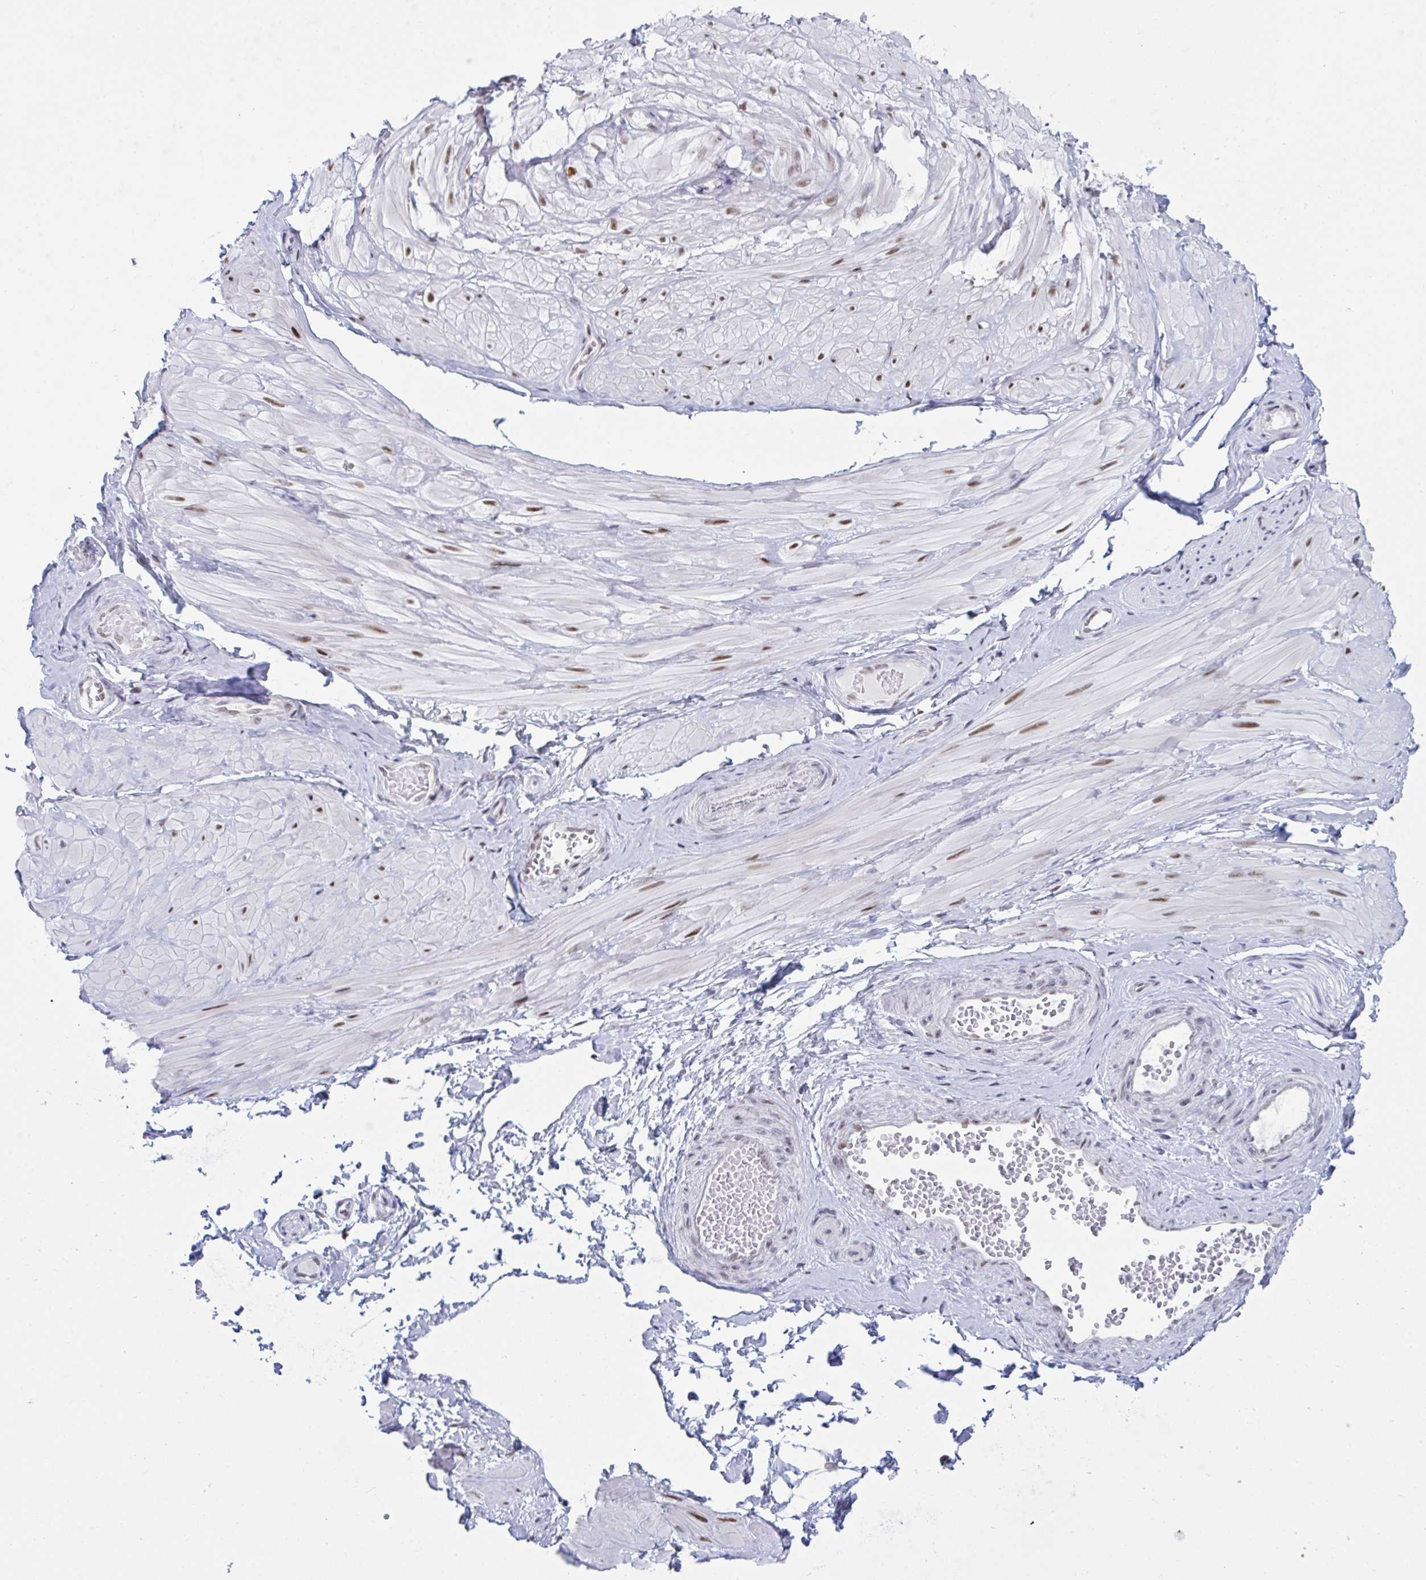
{"staining": {"intensity": "negative", "quantity": "none", "location": "none"}, "tissue": "adipose tissue", "cell_type": "Adipocytes", "image_type": "normal", "snomed": [{"axis": "morphology", "description": "Normal tissue, NOS"}, {"axis": "topography", "description": "Epididymis"}, {"axis": "topography", "description": "Peripheral nerve tissue"}], "caption": "This is a histopathology image of immunohistochemistry staining of normal adipose tissue, which shows no positivity in adipocytes.", "gene": "PPP1R10", "patient": {"sex": "male", "age": 32}}